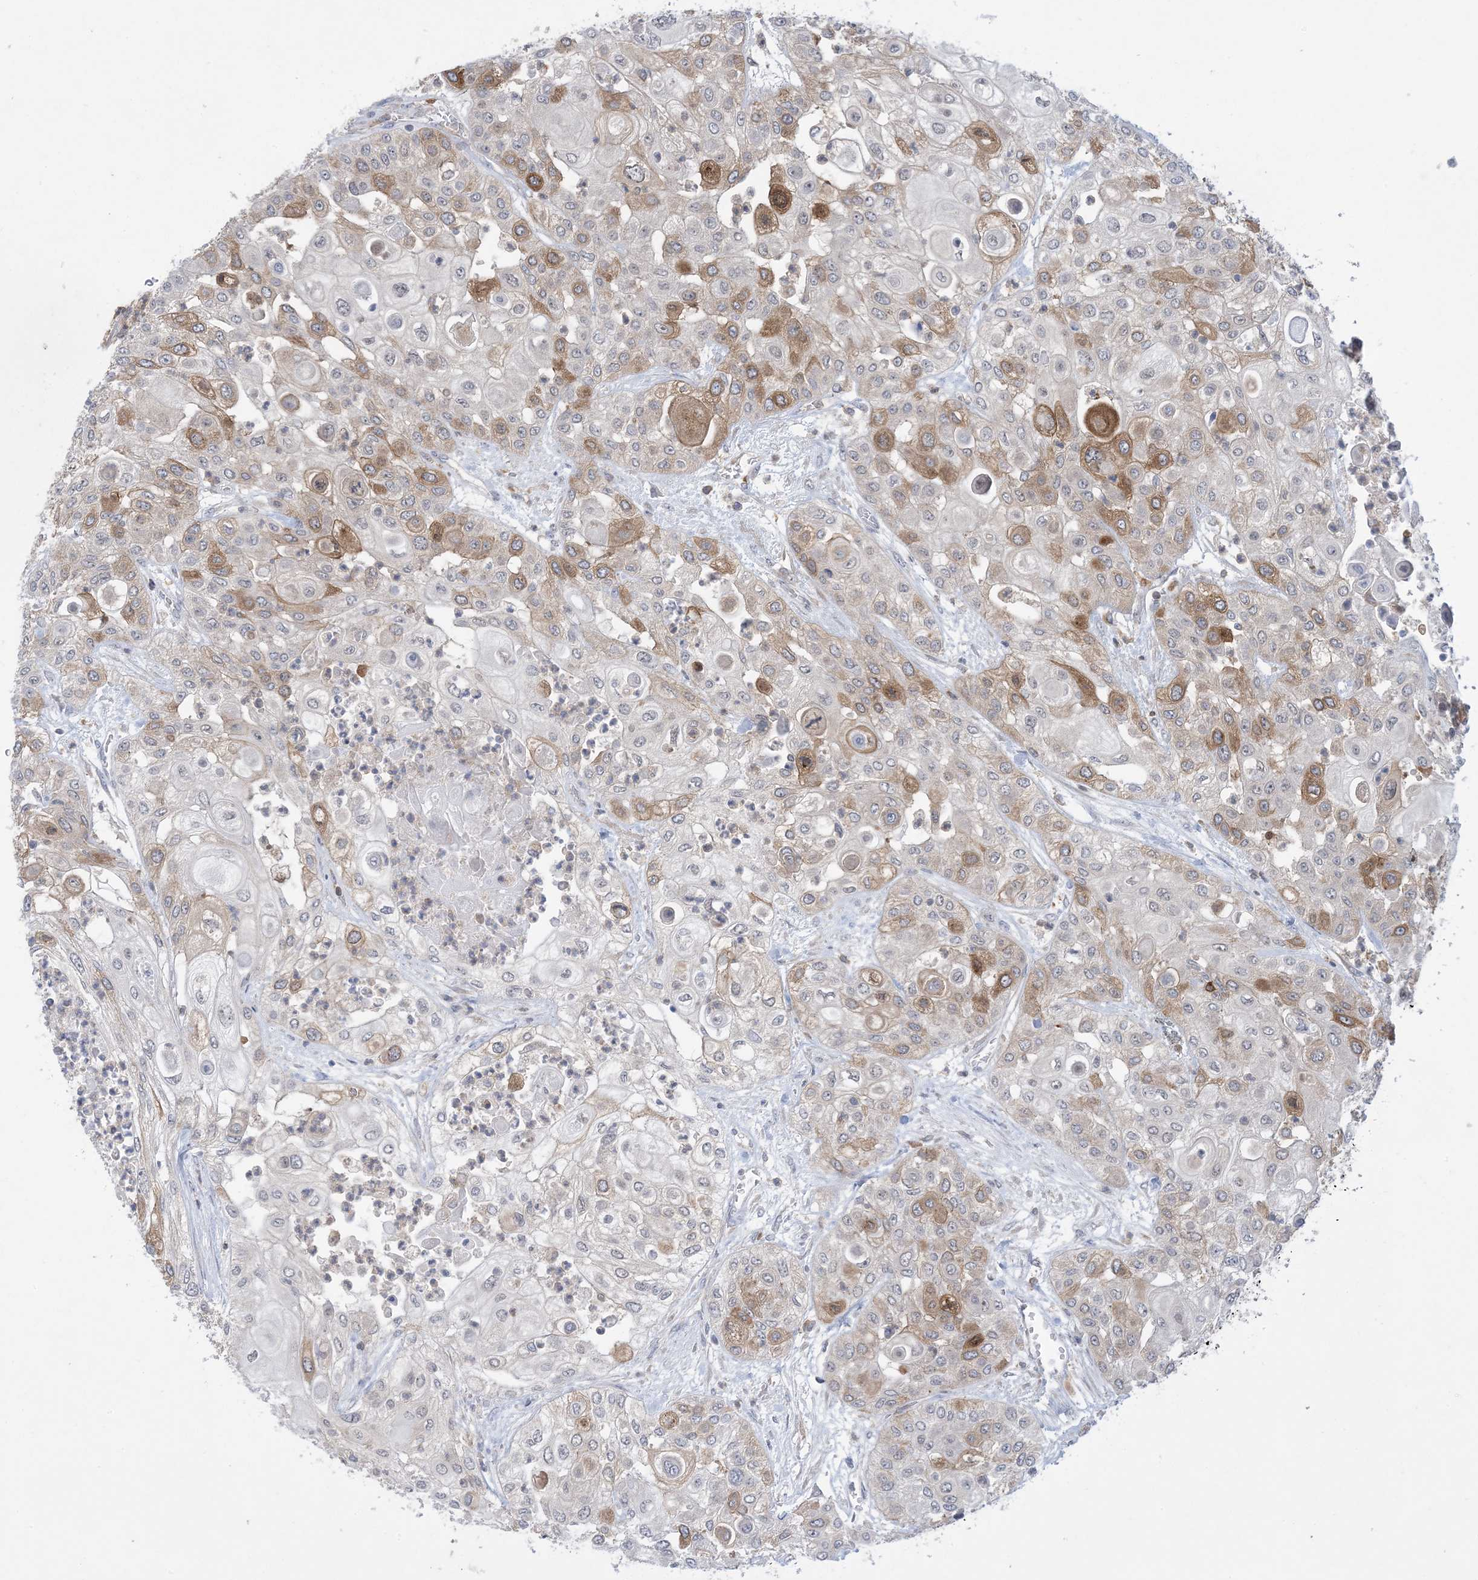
{"staining": {"intensity": "moderate", "quantity": "<25%", "location": "cytoplasmic/membranous"}, "tissue": "urothelial cancer", "cell_type": "Tumor cells", "image_type": "cancer", "snomed": [{"axis": "morphology", "description": "Urothelial carcinoma, High grade"}, {"axis": "topography", "description": "Urinary bladder"}], "caption": "Immunohistochemical staining of high-grade urothelial carcinoma shows low levels of moderate cytoplasmic/membranous staining in approximately <25% of tumor cells. The staining was performed using DAB to visualize the protein expression in brown, while the nuclei were stained in blue with hematoxylin (Magnification: 20x).", "gene": "AOC1", "patient": {"sex": "female", "age": 79}}